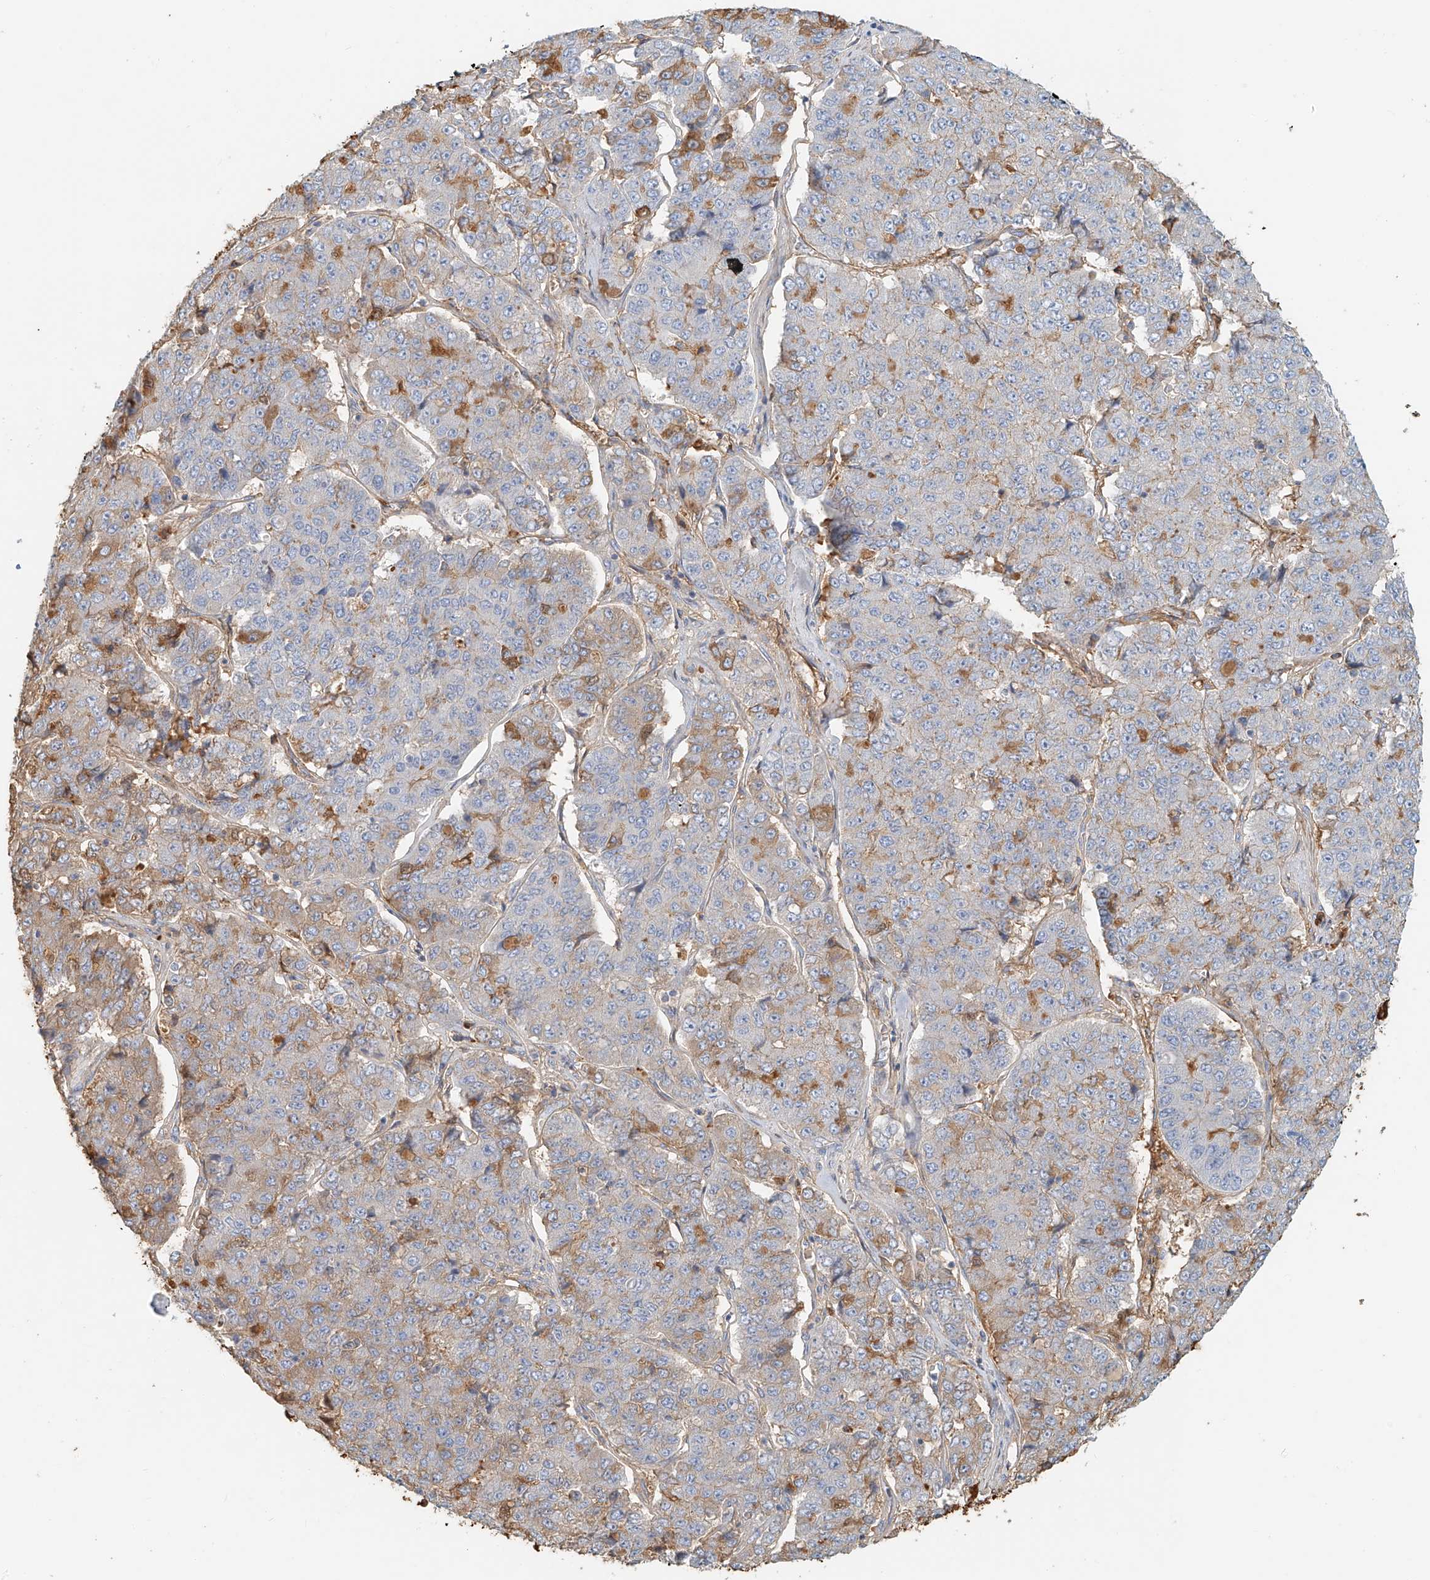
{"staining": {"intensity": "moderate", "quantity": "<25%", "location": "cytoplasmic/membranous"}, "tissue": "pancreatic cancer", "cell_type": "Tumor cells", "image_type": "cancer", "snomed": [{"axis": "morphology", "description": "Adenocarcinoma, NOS"}, {"axis": "topography", "description": "Pancreas"}], "caption": "Protein analysis of pancreatic adenocarcinoma tissue exhibits moderate cytoplasmic/membranous staining in about <25% of tumor cells.", "gene": "ZFP30", "patient": {"sex": "male", "age": 50}}